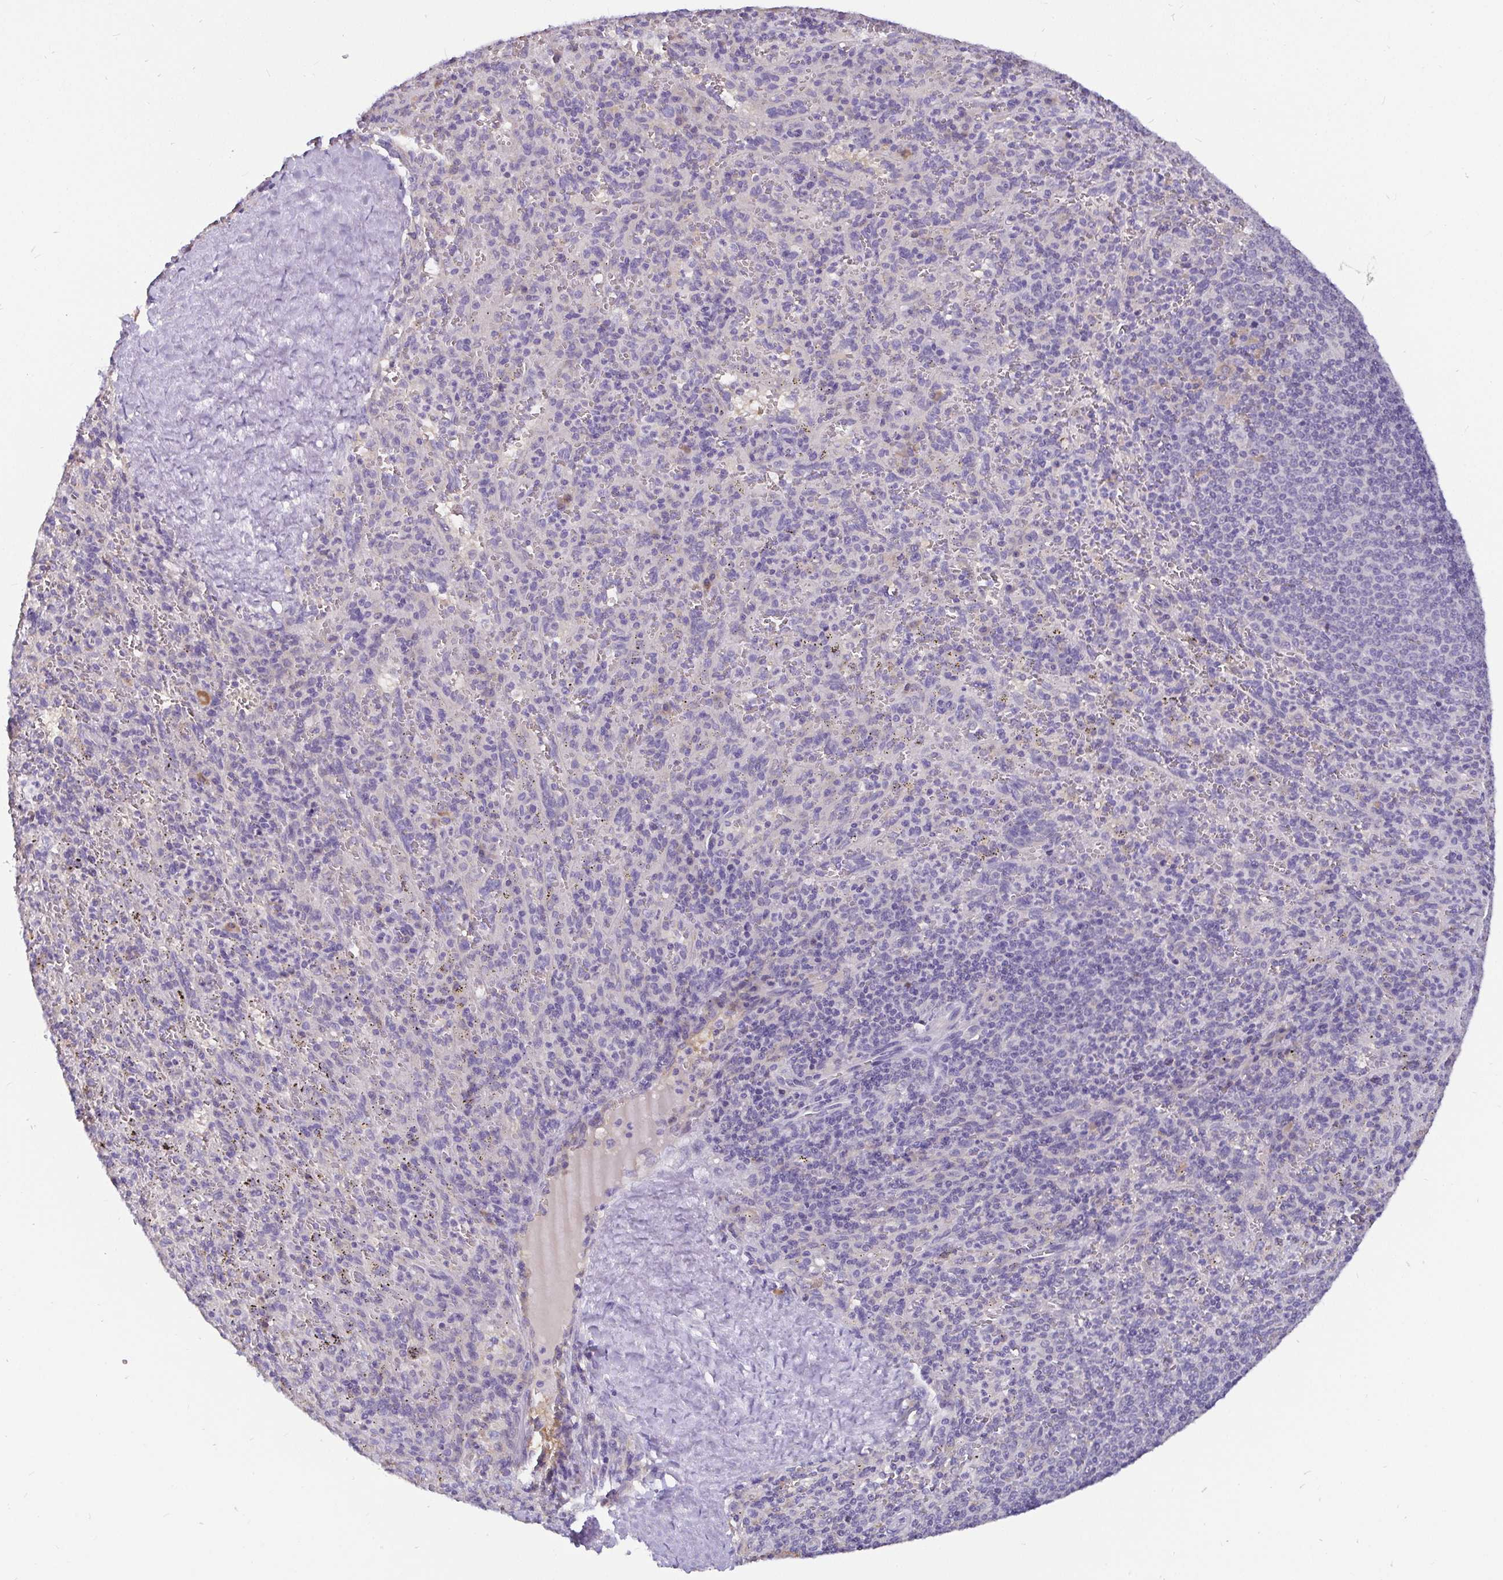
{"staining": {"intensity": "negative", "quantity": "none", "location": "none"}, "tissue": "spleen", "cell_type": "Cells in red pulp", "image_type": "normal", "snomed": [{"axis": "morphology", "description": "Normal tissue, NOS"}, {"axis": "topography", "description": "Spleen"}], "caption": "Immunohistochemistry of benign spleen shows no expression in cells in red pulp. The staining is performed using DAB (3,3'-diaminobenzidine) brown chromogen with nuclei counter-stained in using hematoxylin.", "gene": "ADAMTS6", "patient": {"sex": "male", "age": 57}}